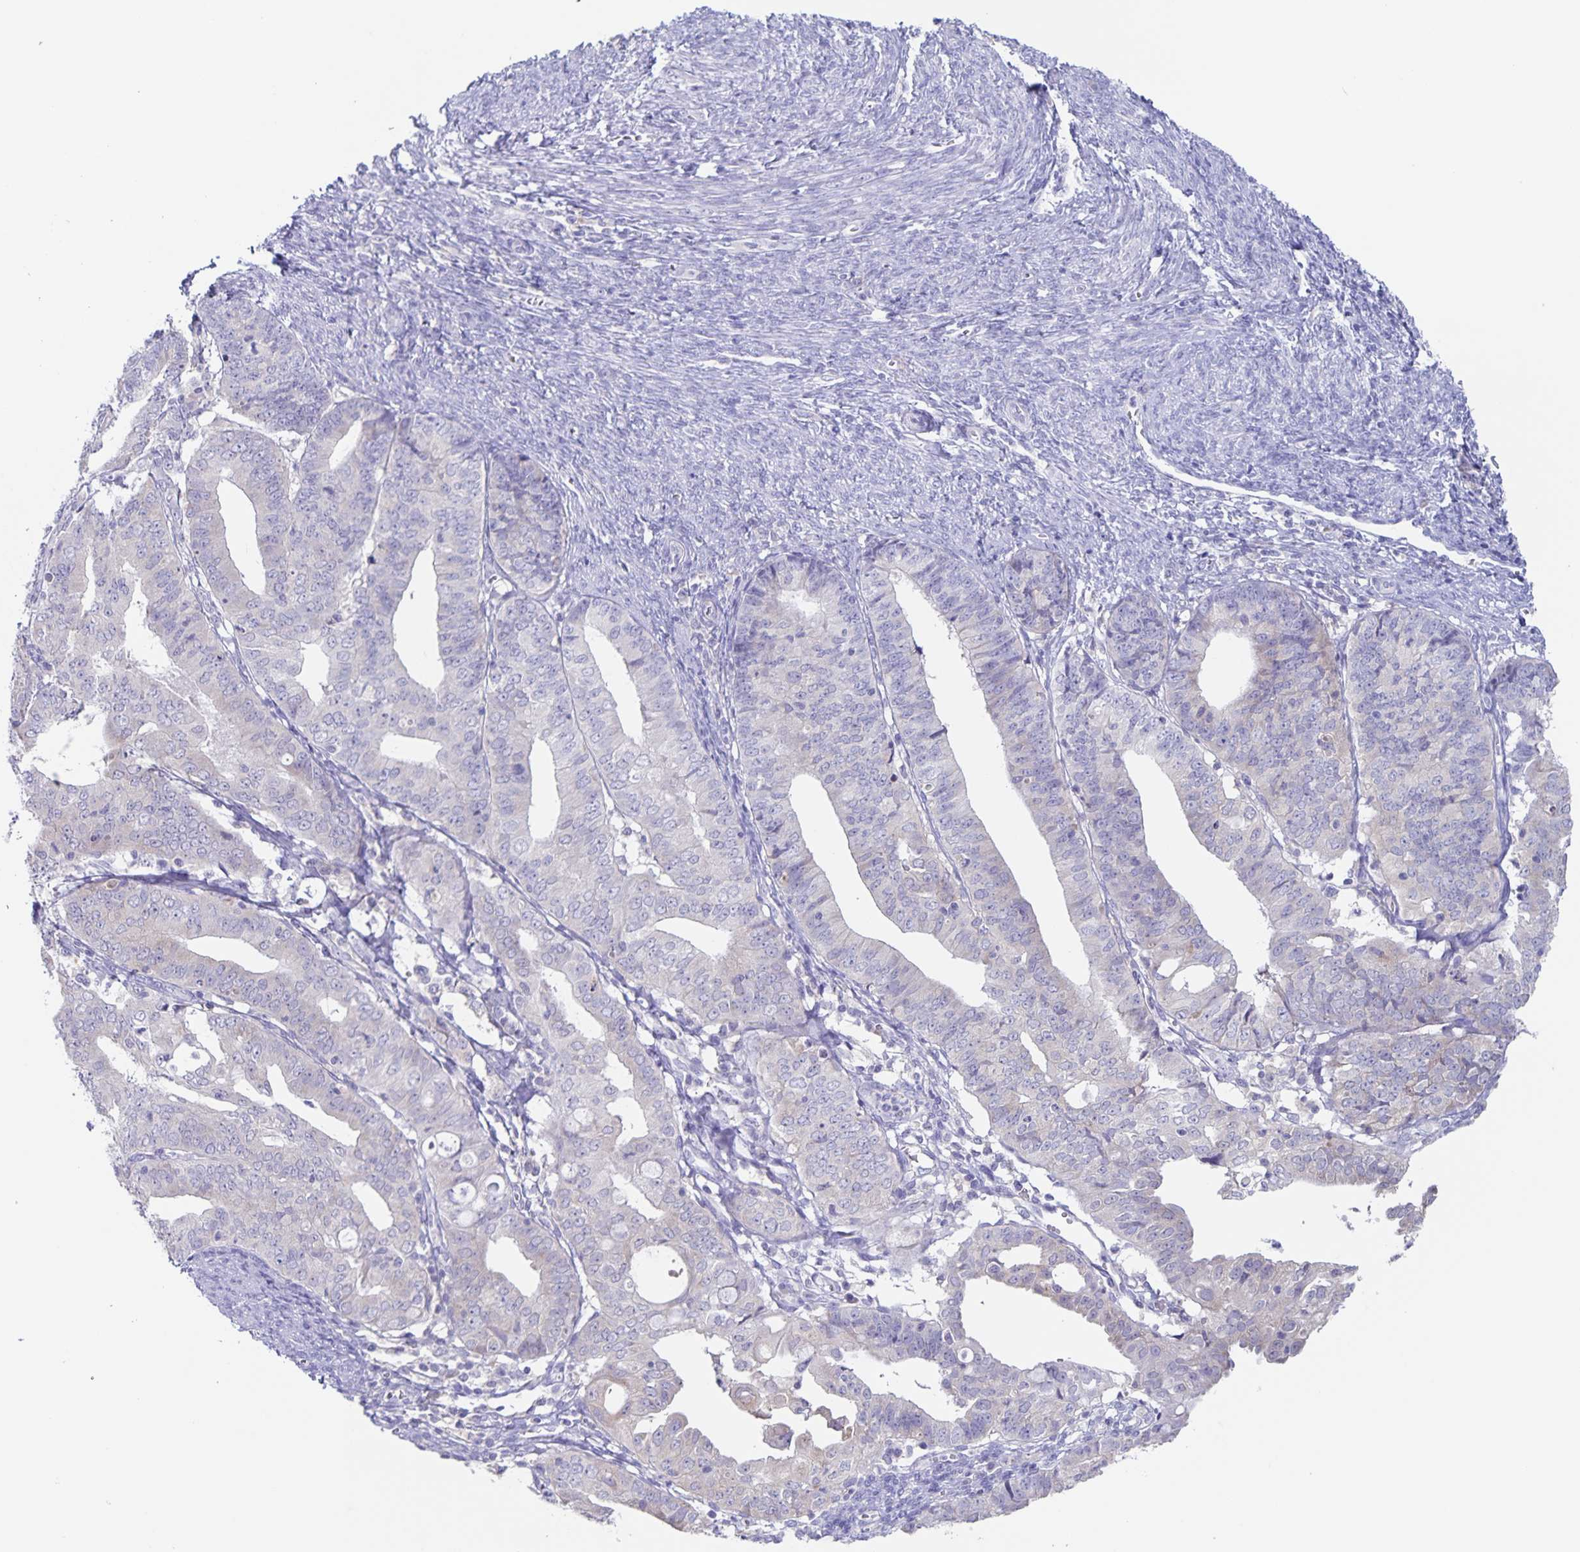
{"staining": {"intensity": "negative", "quantity": "none", "location": "none"}, "tissue": "endometrial cancer", "cell_type": "Tumor cells", "image_type": "cancer", "snomed": [{"axis": "morphology", "description": "Adenocarcinoma, NOS"}, {"axis": "topography", "description": "Endometrium"}], "caption": "Immunohistochemical staining of endometrial adenocarcinoma shows no significant staining in tumor cells.", "gene": "RPL36A", "patient": {"sex": "female", "age": 56}}